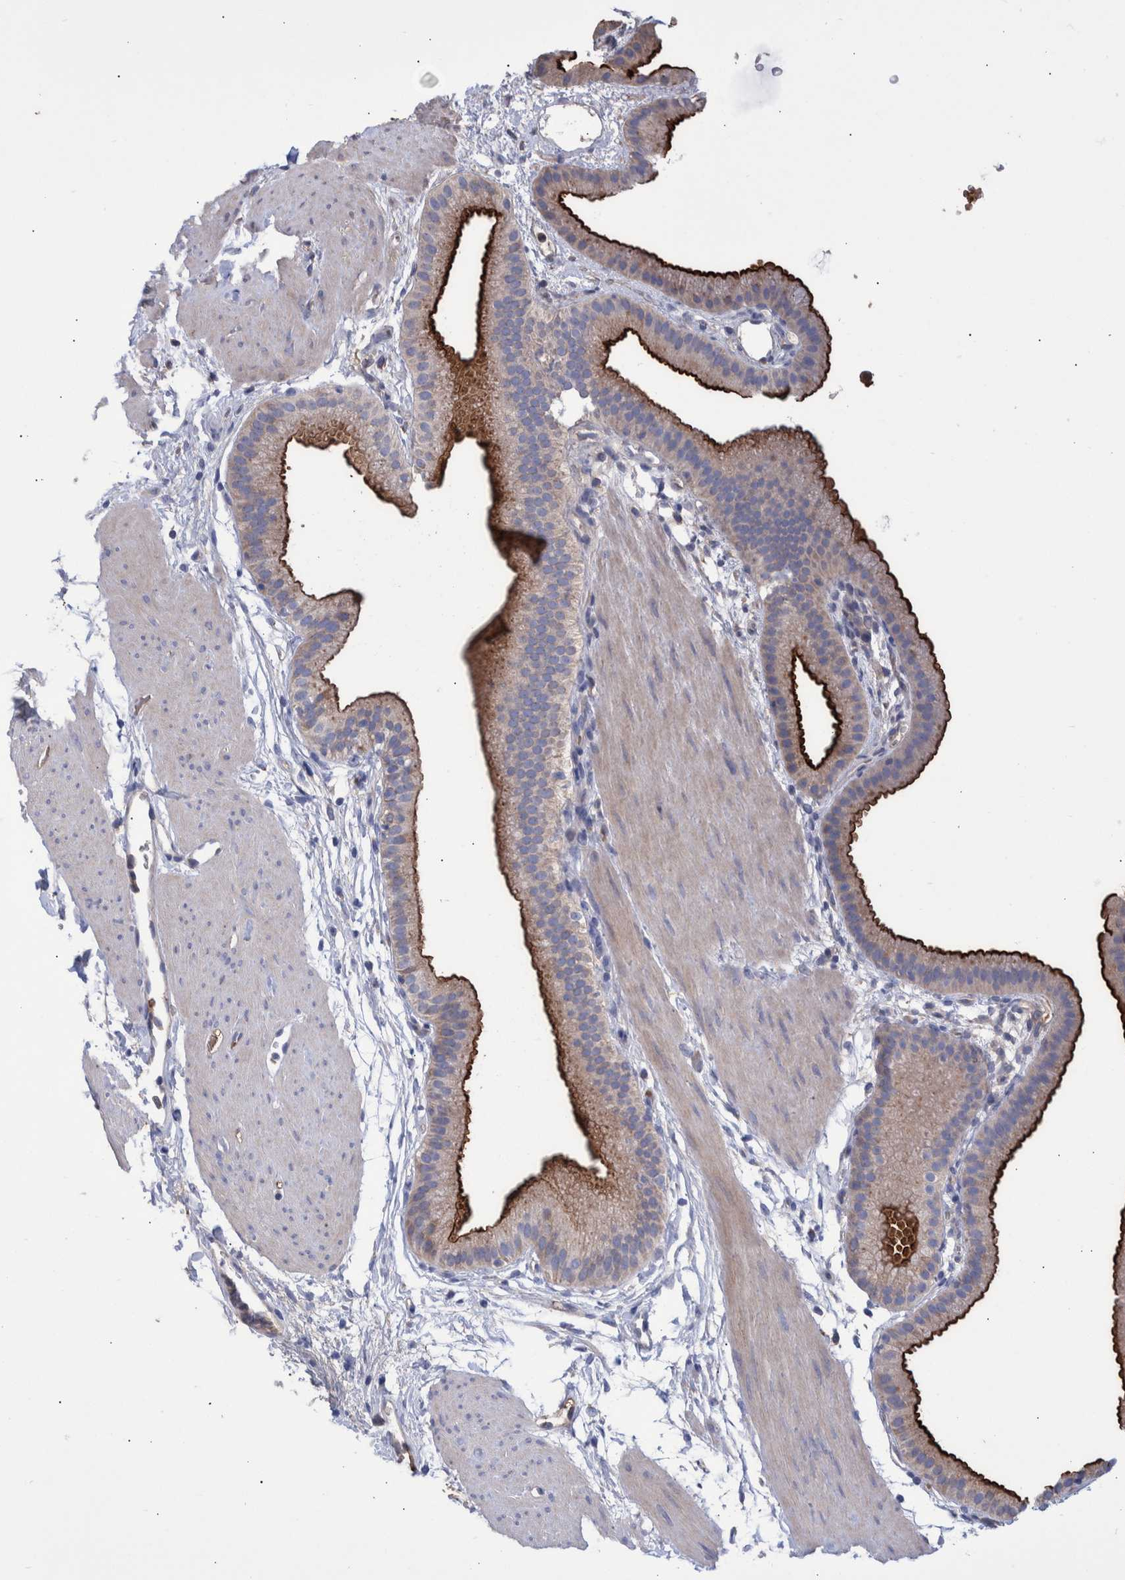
{"staining": {"intensity": "strong", "quantity": ">75%", "location": "cytoplasmic/membranous"}, "tissue": "gallbladder", "cell_type": "Glandular cells", "image_type": "normal", "snomed": [{"axis": "morphology", "description": "Normal tissue, NOS"}, {"axis": "topography", "description": "Gallbladder"}], "caption": "This is a histology image of immunohistochemistry staining of unremarkable gallbladder, which shows strong staining in the cytoplasmic/membranous of glandular cells.", "gene": "DLL4", "patient": {"sex": "female", "age": 64}}